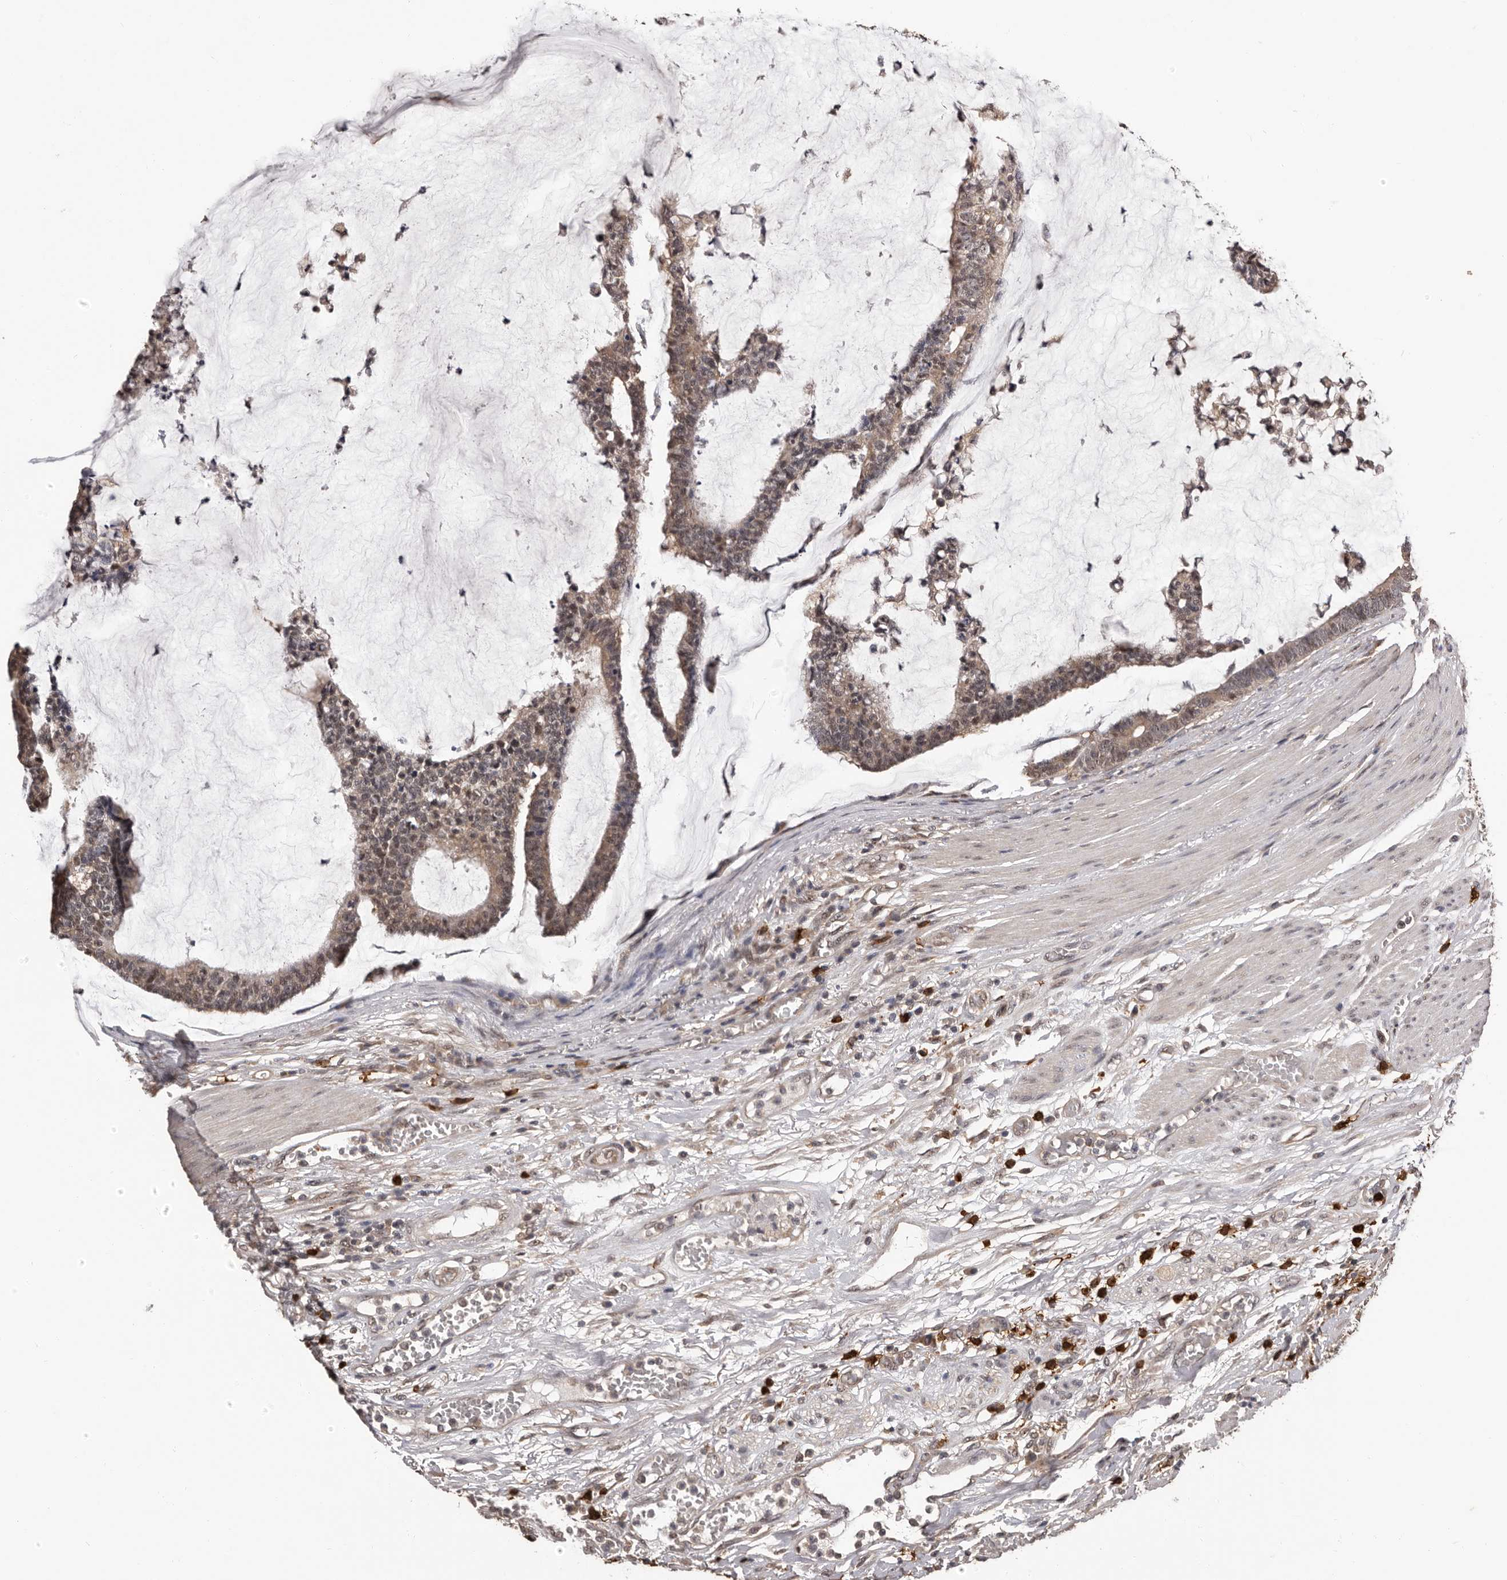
{"staining": {"intensity": "weak", "quantity": ">75%", "location": "cytoplasmic/membranous,nuclear"}, "tissue": "colorectal cancer", "cell_type": "Tumor cells", "image_type": "cancer", "snomed": [{"axis": "morphology", "description": "Adenocarcinoma, NOS"}, {"axis": "topography", "description": "Colon"}], "caption": "An immunohistochemistry image of neoplastic tissue is shown. Protein staining in brown shows weak cytoplasmic/membranous and nuclear positivity in colorectal adenocarcinoma within tumor cells.", "gene": "VPS37A", "patient": {"sex": "female", "age": 84}}